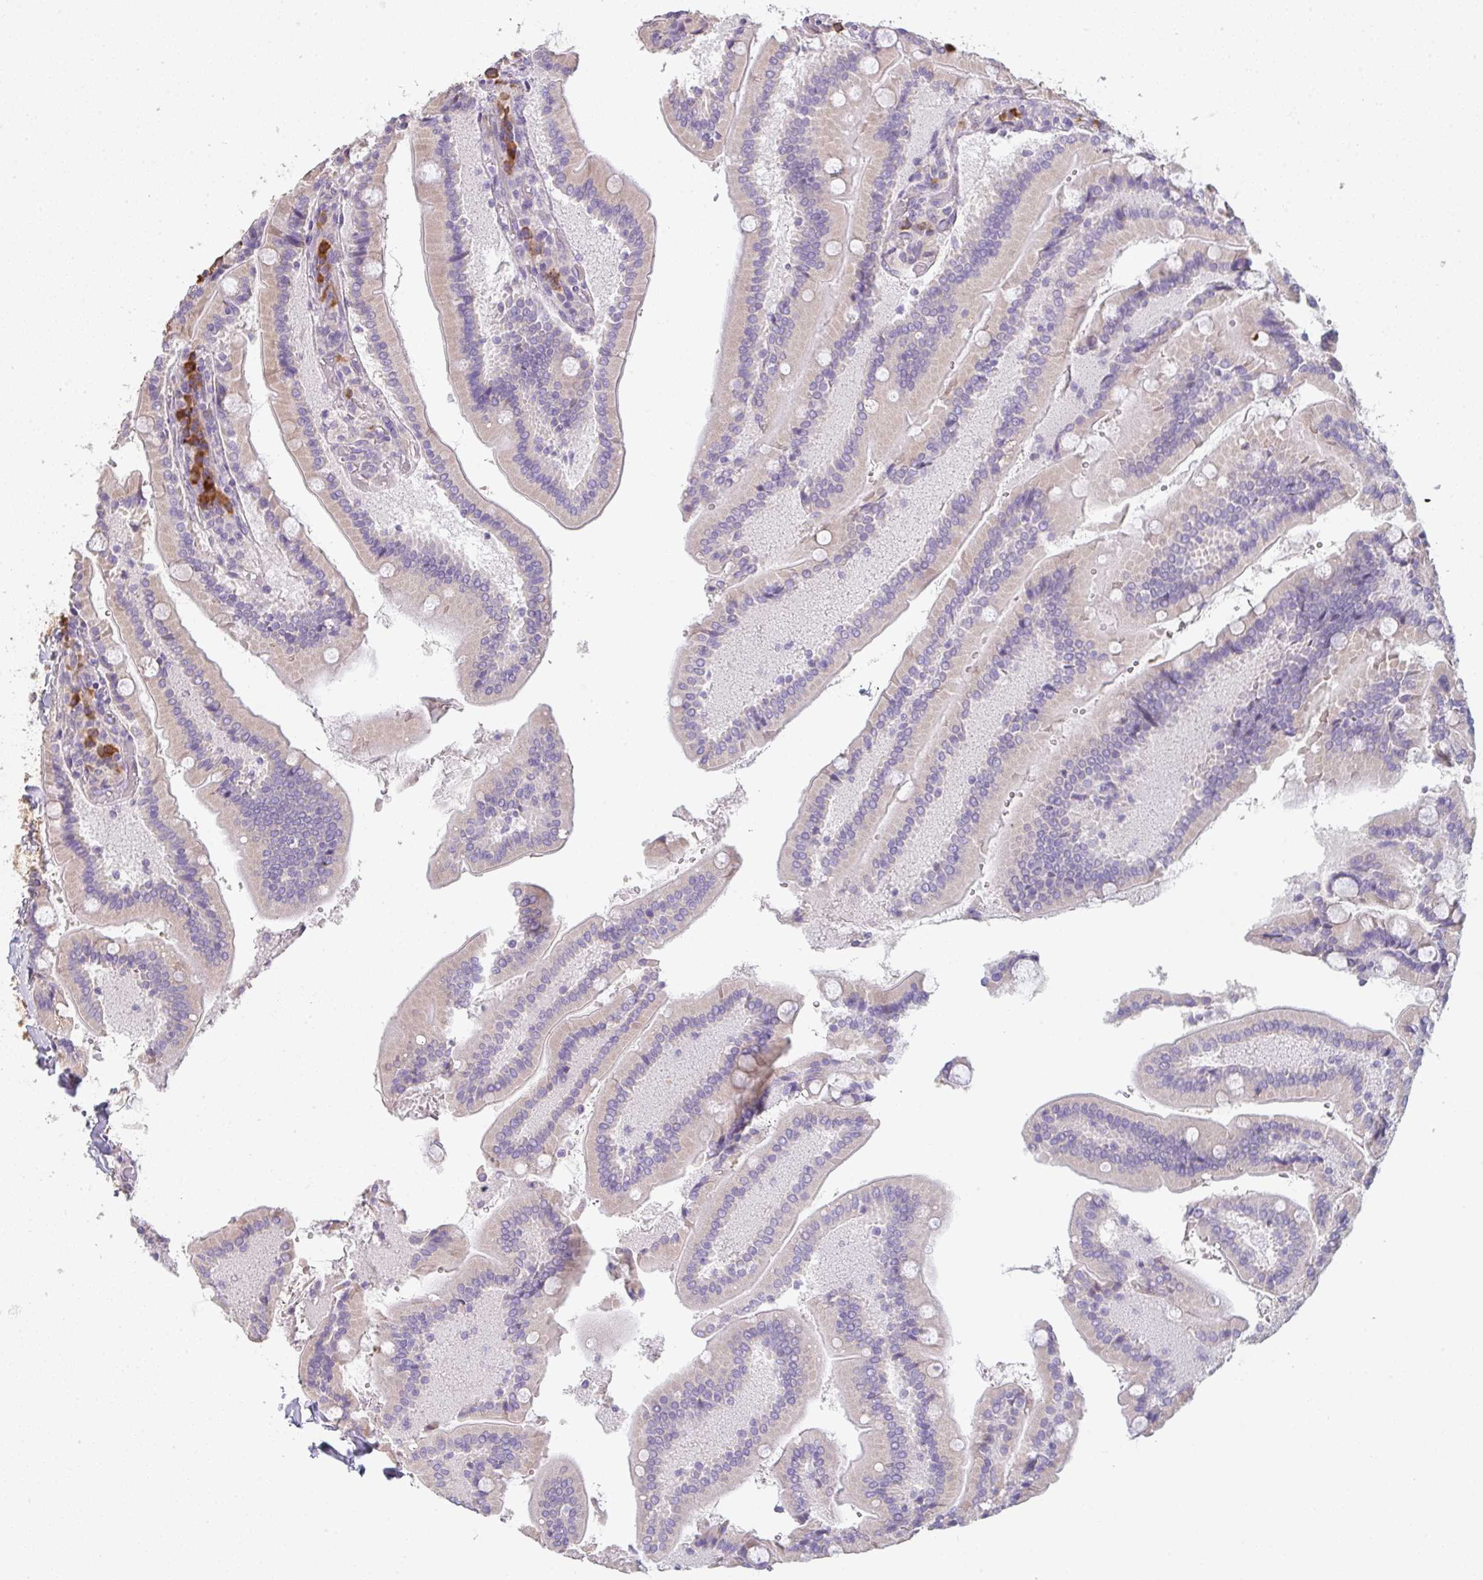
{"staining": {"intensity": "weak", "quantity": "<25%", "location": "cytoplasmic/membranous"}, "tissue": "duodenum", "cell_type": "Glandular cells", "image_type": "normal", "snomed": [{"axis": "morphology", "description": "Normal tissue, NOS"}, {"axis": "topography", "description": "Duodenum"}], "caption": "Immunohistochemistry of unremarkable duodenum exhibits no positivity in glandular cells.", "gene": "ZNF215", "patient": {"sex": "female", "age": 62}}